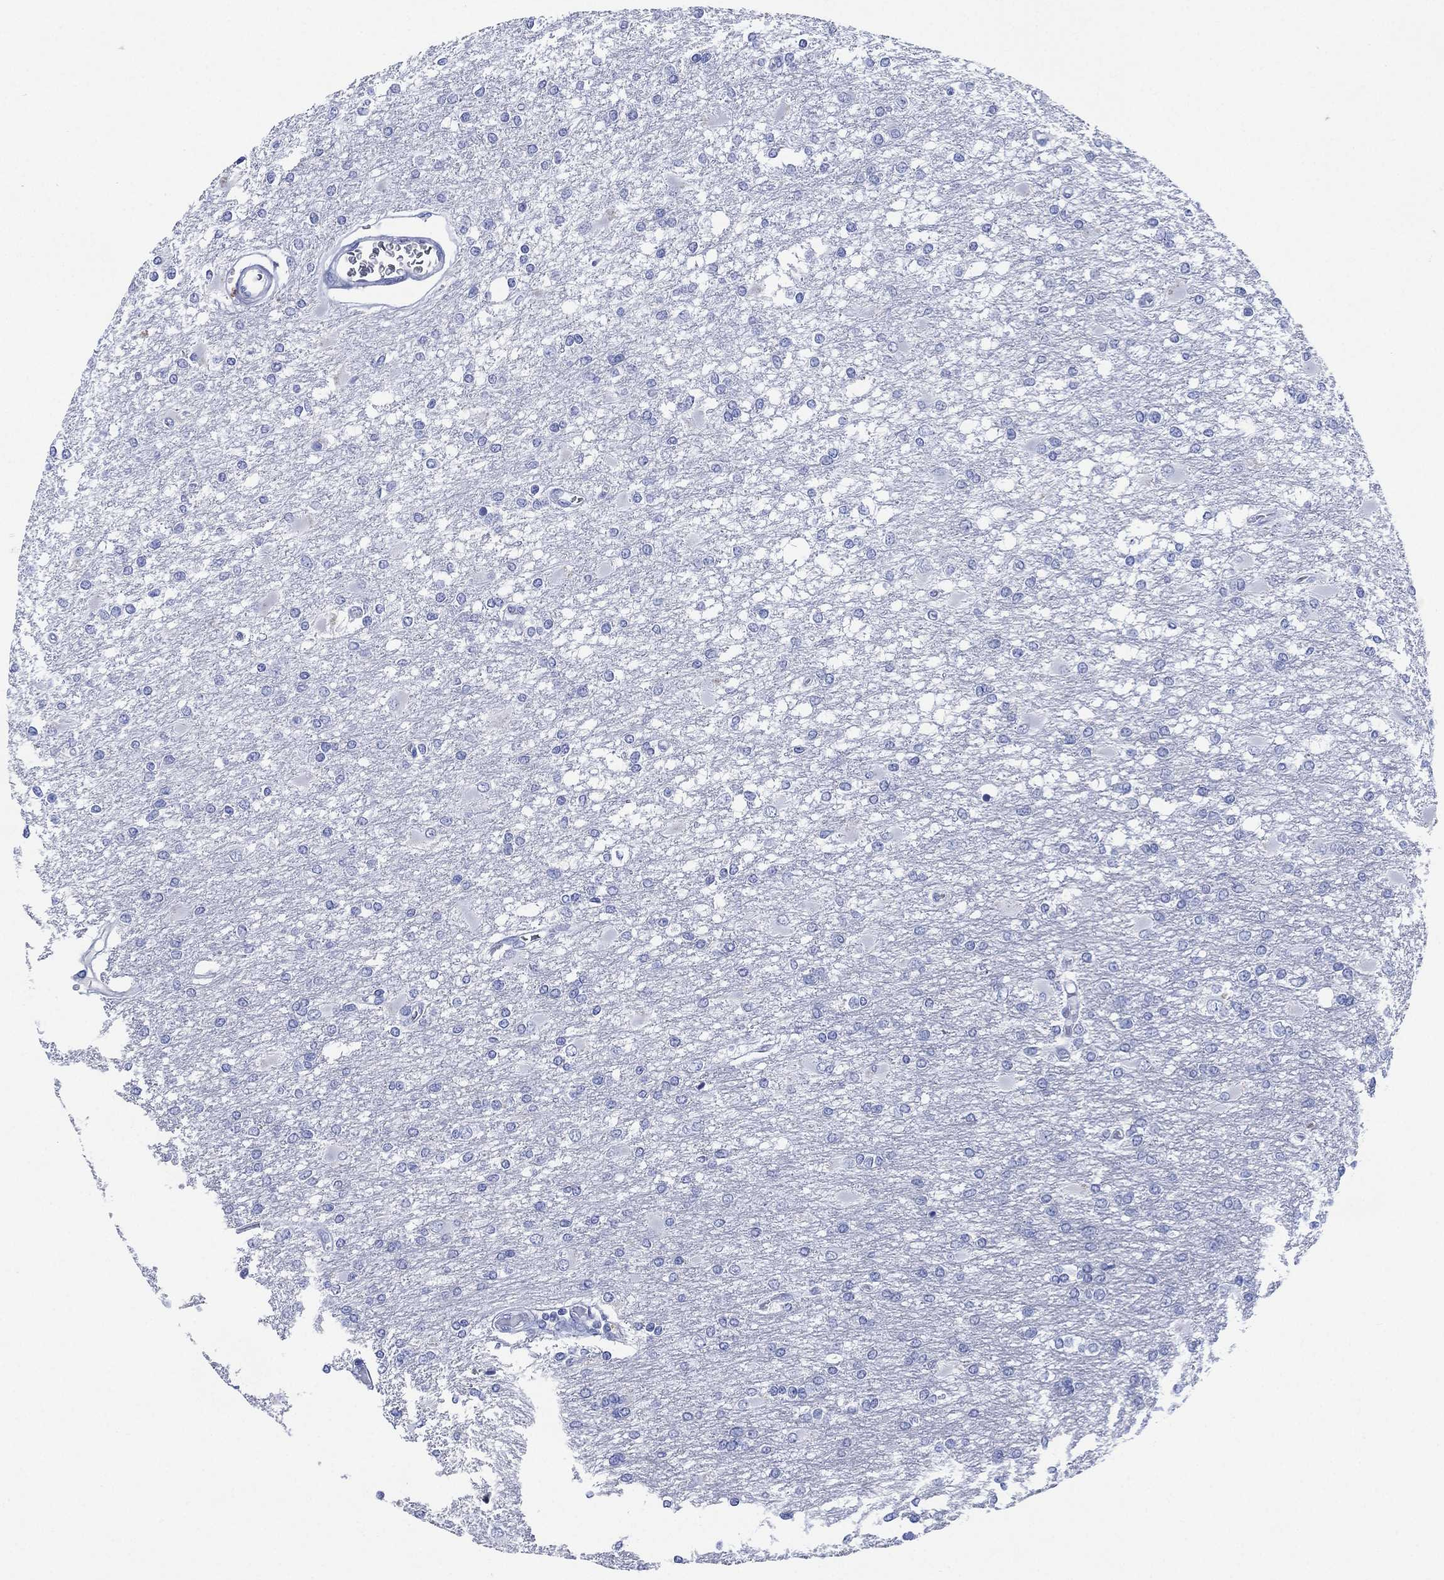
{"staining": {"intensity": "negative", "quantity": "none", "location": "none"}, "tissue": "glioma", "cell_type": "Tumor cells", "image_type": "cancer", "snomed": [{"axis": "morphology", "description": "Glioma, malignant, High grade"}, {"axis": "topography", "description": "Cerebral cortex"}], "caption": "Tumor cells show no significant protein expression in glioma. Brightfield microscopy of IHC stained with DAB (brown) and hematoxylin (blue), captured at high magnification.", "gene": "SIGLECL1", "patient": {"sex": "male", "age": 79}}